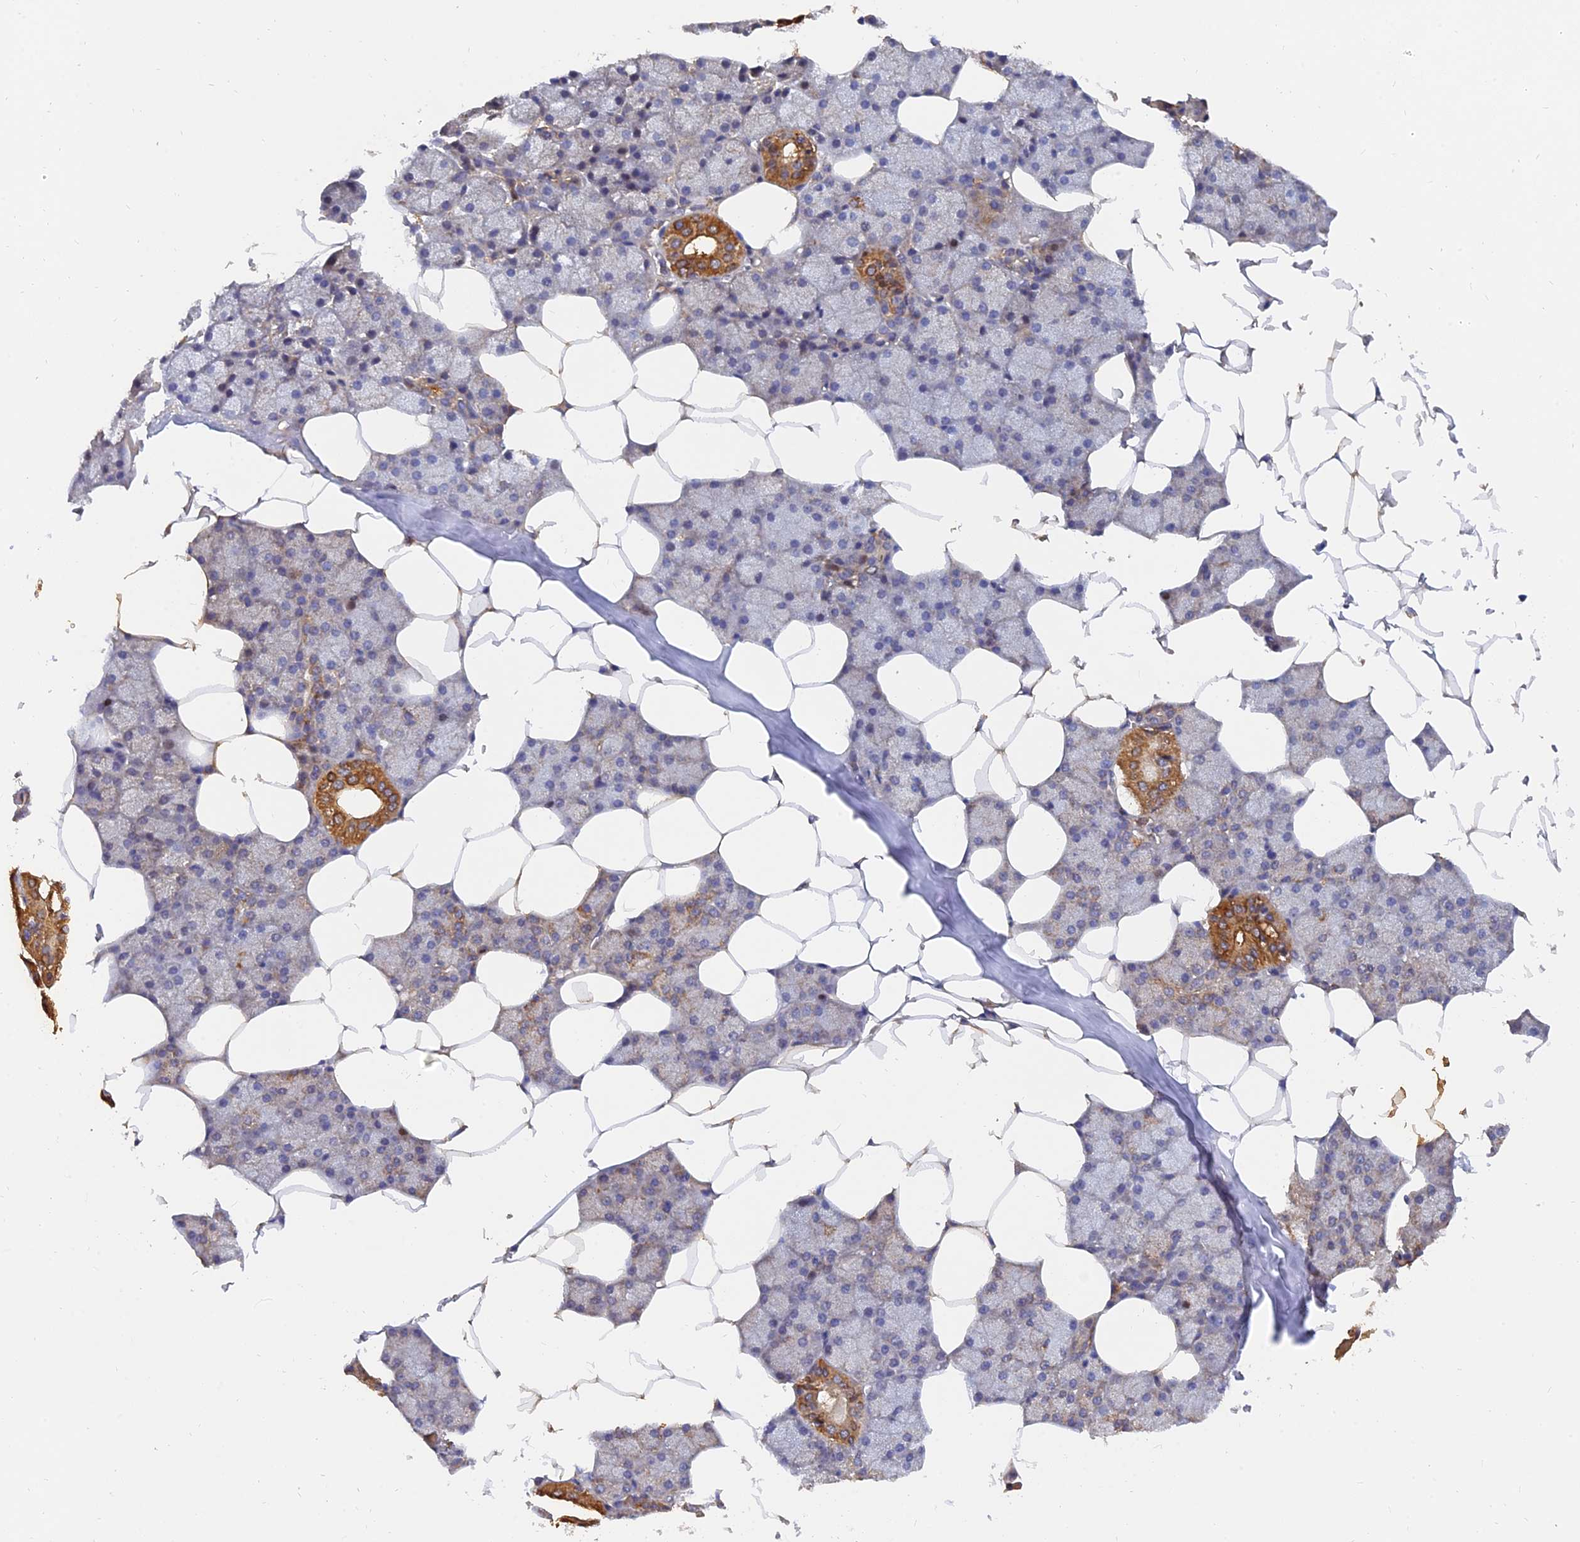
{"staining": {"intensity": "strong", "quantity": "<25%", "location": "cytoplasmic/membranous"}, "tissue": "salivary gland", "cell_type": "Glandular cells", "image_type": "normal", "snomed": [{"axis": "morphology", "description": "Normal tissue, NOS"}, {"axis": "topography", "description": "Salivary gland"}], "caption": "About <25% of glandular cells in unremarkable salivary gland exhibit strong cytoplasmic/membranous protein expression as visualized by brown immunohistochemical staining.", "gene": "SLC38A11", "patient": {"sex": "male", "age": 62}}